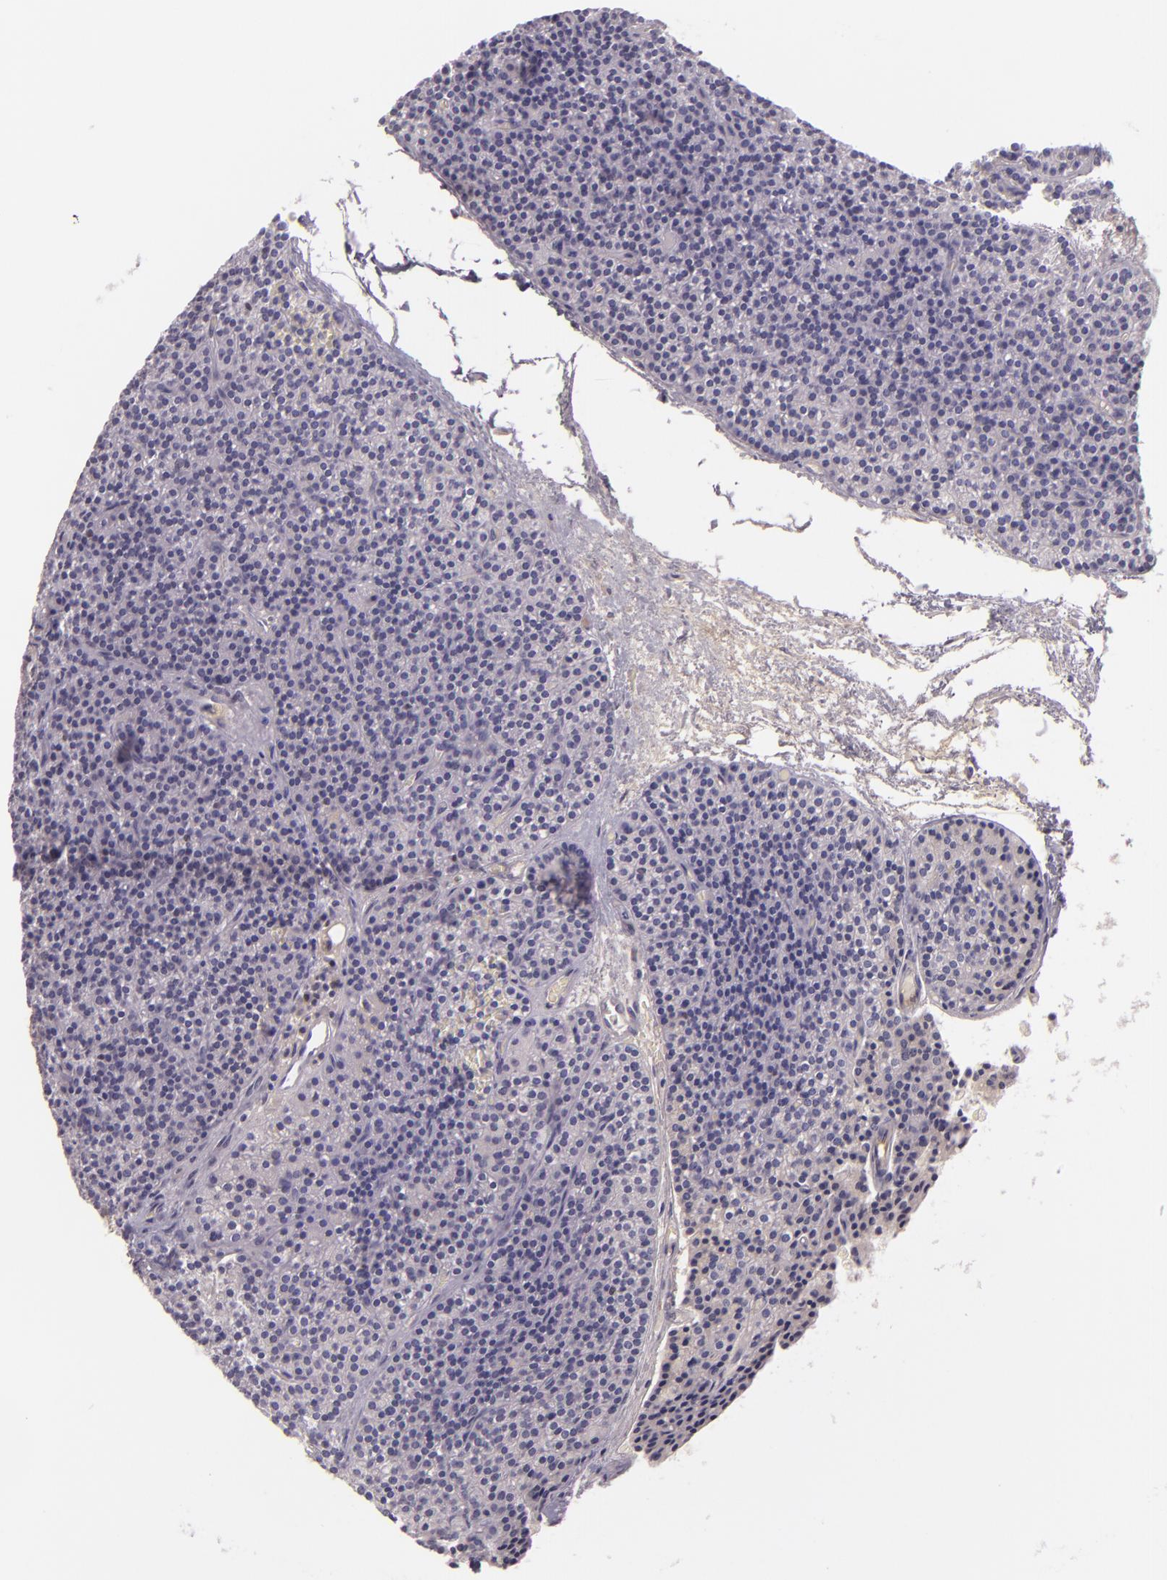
{"staining": {"intensity": "weak", "quantity": "25%-75%", "location": "cytoplasmic/membranous"}, "tissue": "parathyroid gland", "cell_type": "Glandular cells", "image_type": "normal", "snomed": [{"axis": "morphology", "description": "Normal tissue, NOS"}, {"axis": "topography", "description": "Parathyroid gland"}], "caption": "DAB (3,3'-diaminobenzidine) immunohistochemical staining of unremarkable parathyroid gland reveals weak cytoplasmic/membranous protein expression in approximately 25%-75% of glandular cells.", "gene": "CHEK2", "patient": {"sex": "male", "age": 57}}